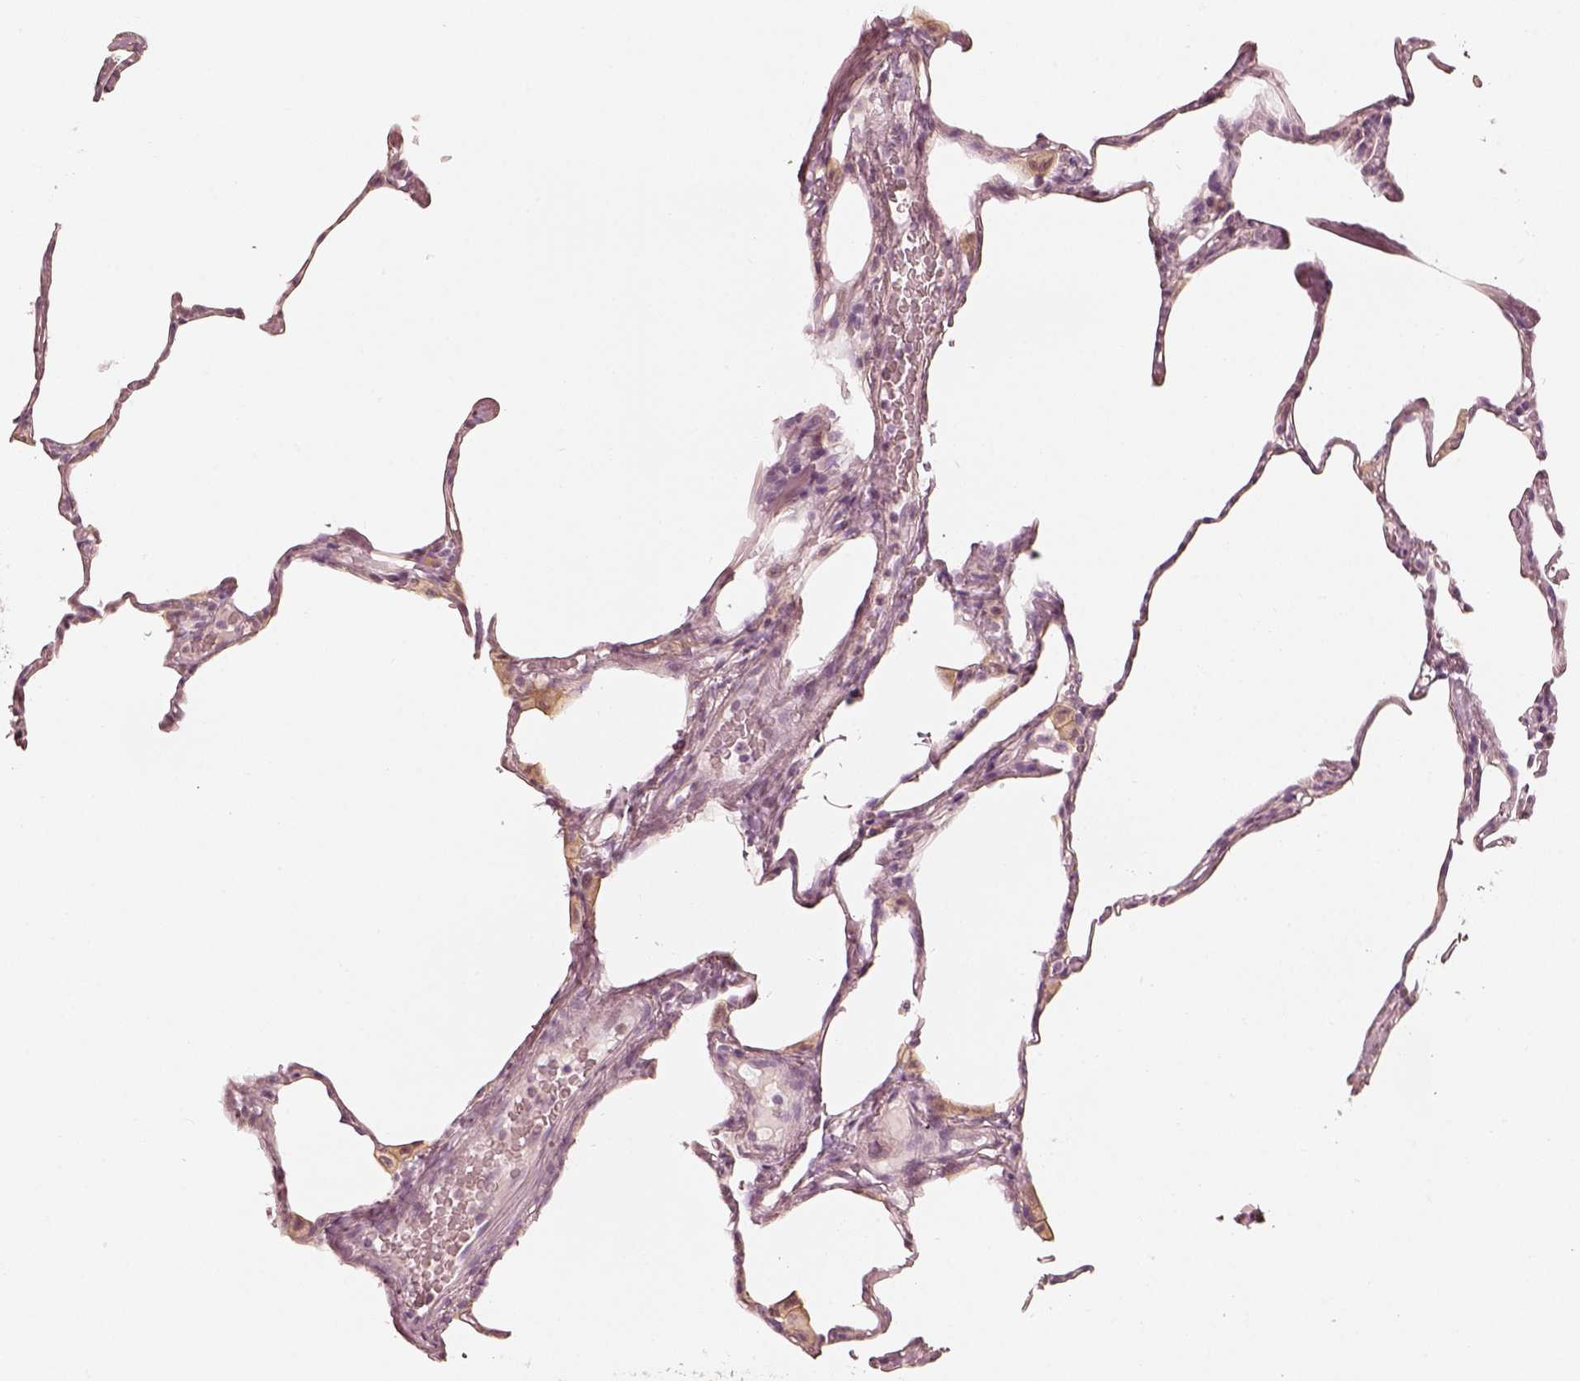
{"staining": {"intensity": "negative", "quantity": "none", "location": "none"}, "tissue": "lung", "cell_type": "Alveolar cells", "image_type": "normal", "snomed": [{"axis": "morphology", "description": "Normal tissue, NOS"}, {"axis": "topography", "description": "Lung"}], "caption": "A high-resolution histopathology image shows immunohistochemistry staining of normal lung, which reveals no significant positivity in alveolar cells.", "gene": "FMNL2", "patient": {"sex": "male", "age": 65}}